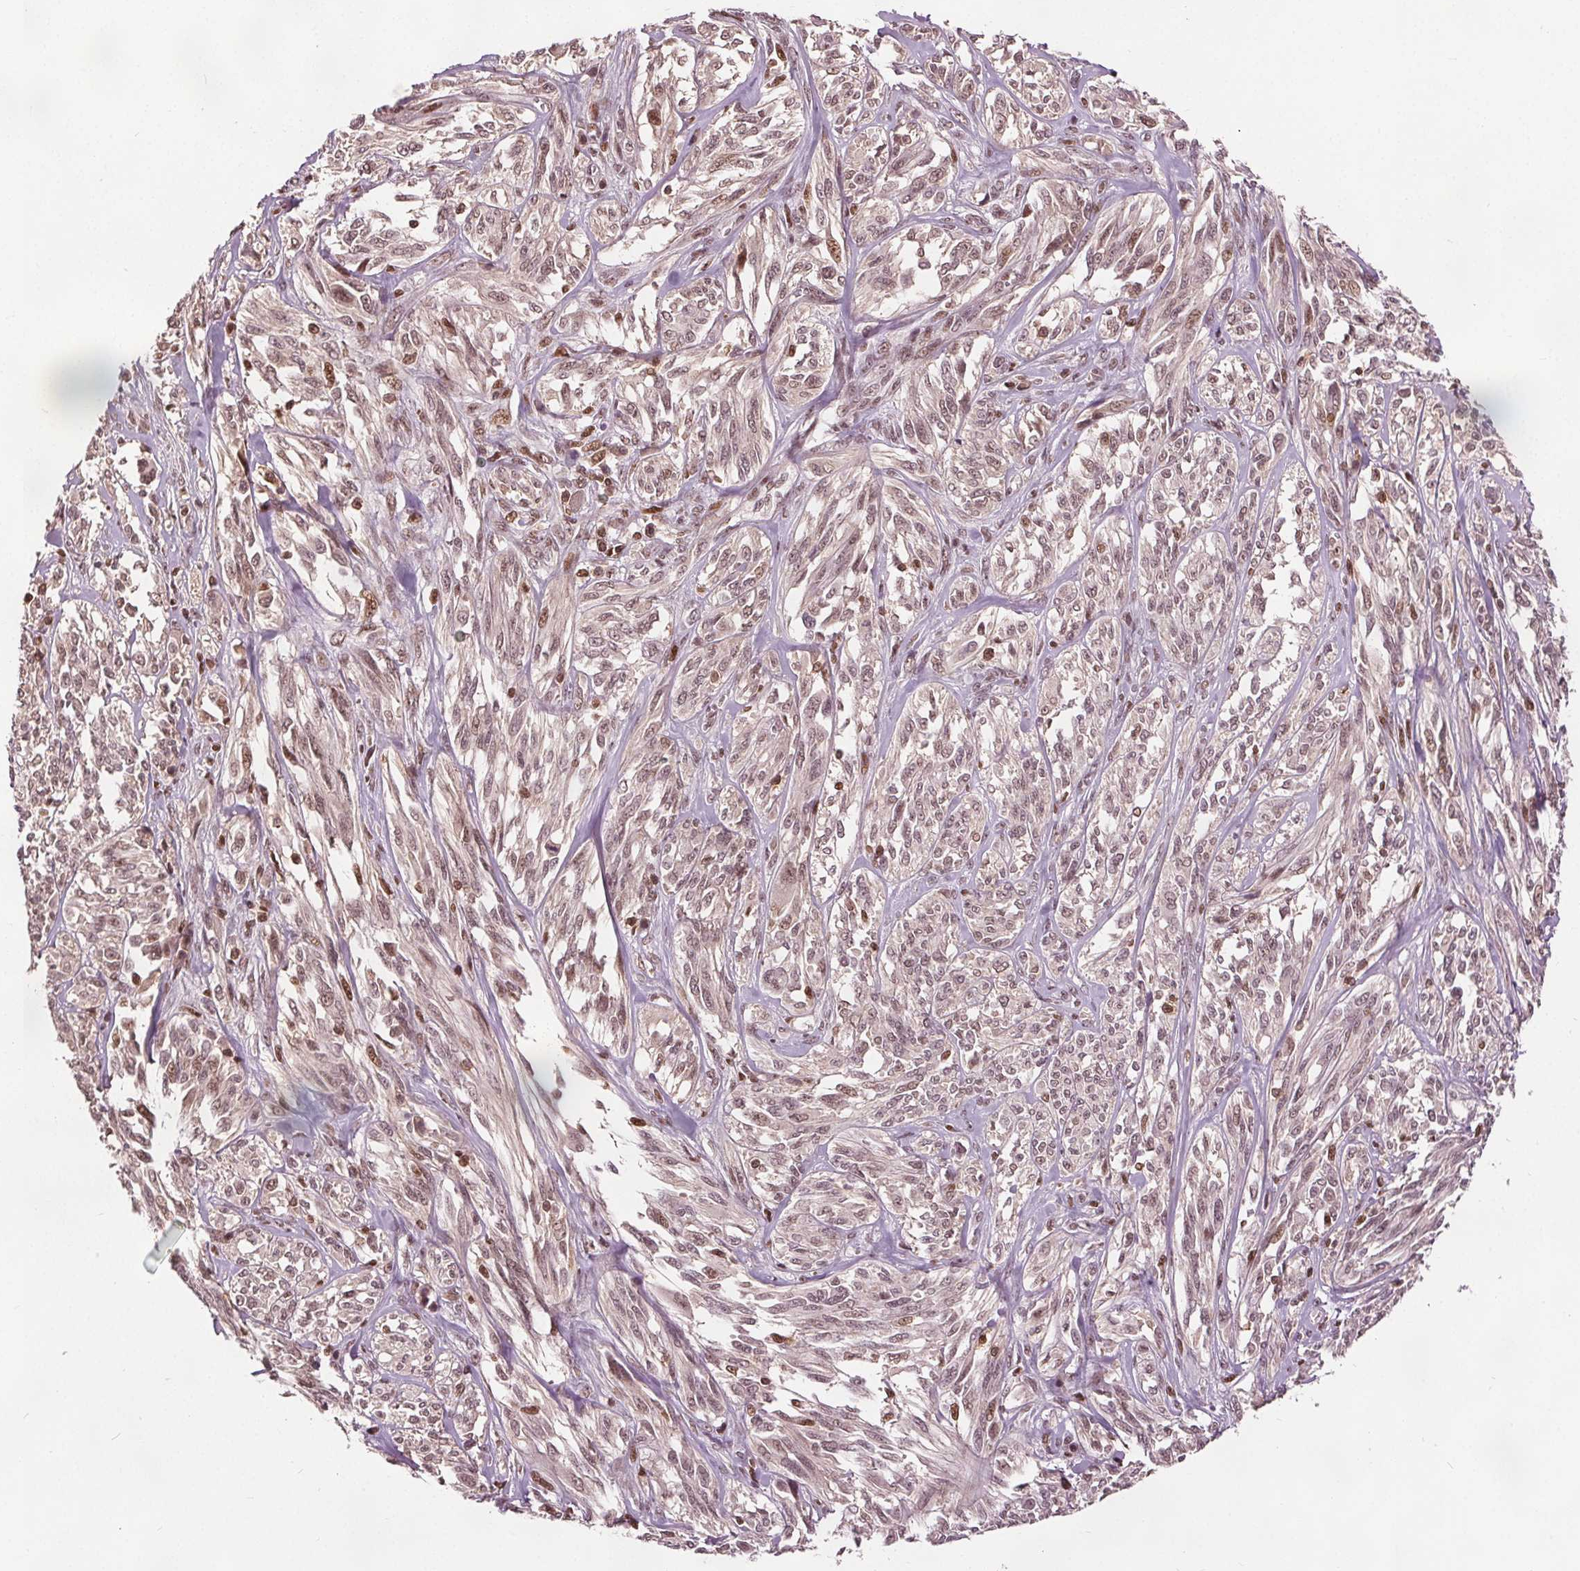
{"staining": {"intensity": "weak", "quantity": ">75%", "location": "nuclear"}, "tissue": "melanoma", "cell_type": "Tumor cells", "image_type": "cancer", "snomed": [{"axis": "morphology", "description": "Malignant melanoma, NOS"}, {"axis": "topography", "description": "Skin"}], "caption": "This is an image of immunohistochemistry (IHC) staining of melanoma, which shows weak positivity in the nuclear of tumor cells.", "gene": "DDX11", "patient": {"sex": "female", "age": 91}}